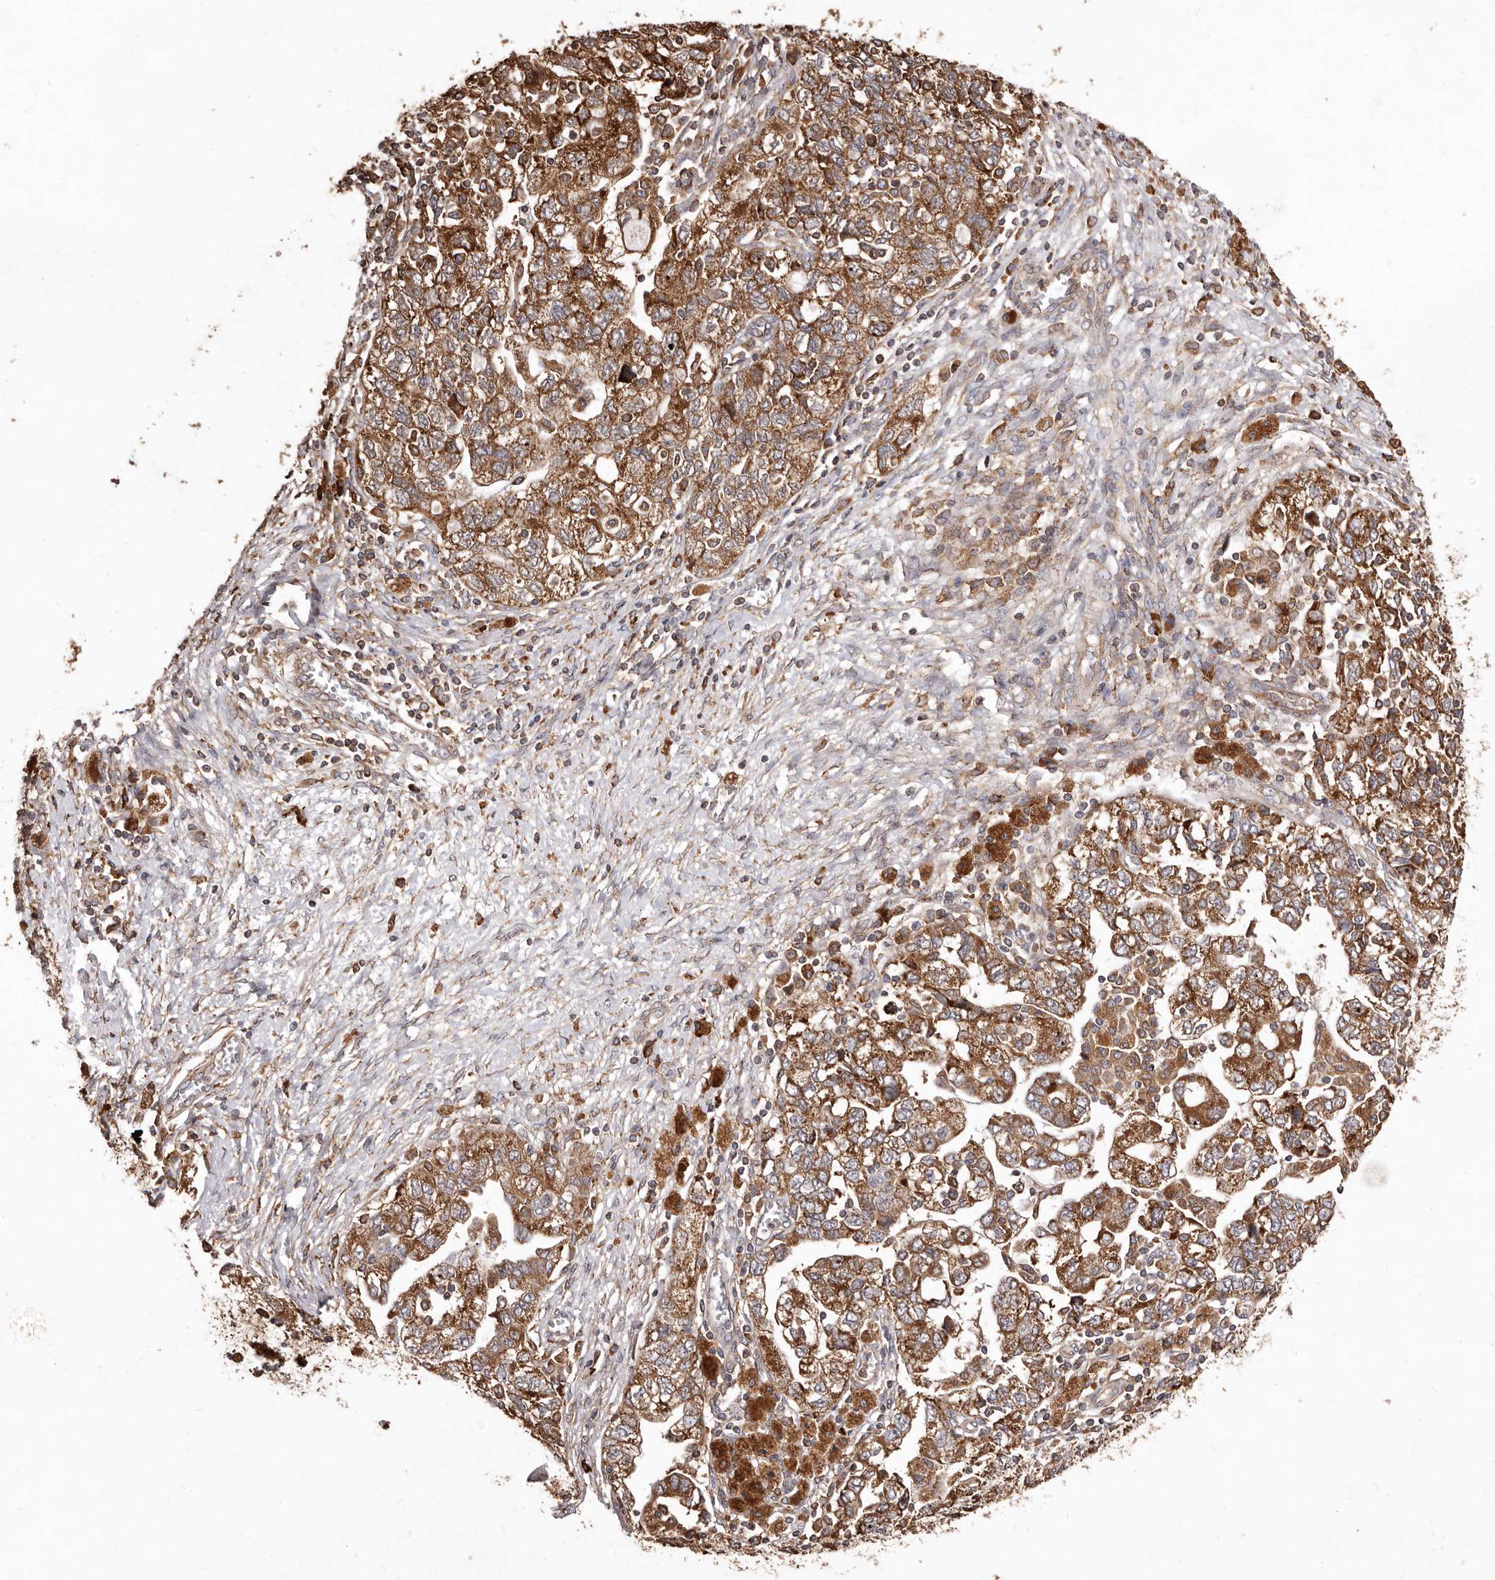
{"staining": {"intensity": "moderate", "quantity": ">75%", "location": "cytoplasmic/membranous"}, "tissue": "ovarian cancer", "cell_type": "Tumor cells", "image_type": "cancer", "snomed": [{"axis": "morphology", "description": "Carcinoma, NOS"}, {"axis": "morphology", "description": "Cystadenocarcinoma, serous, NOS"}, {"axis": "topography", "description": "Ovary"}], "caption": "The micrograph displays staining of ovarian cancer, revealing moderate cytoplasmic/membranous protein staining (brown color) within tumor cells.", "gene": "STEAP2", "patient": {"sex": "female", "age": 69}}